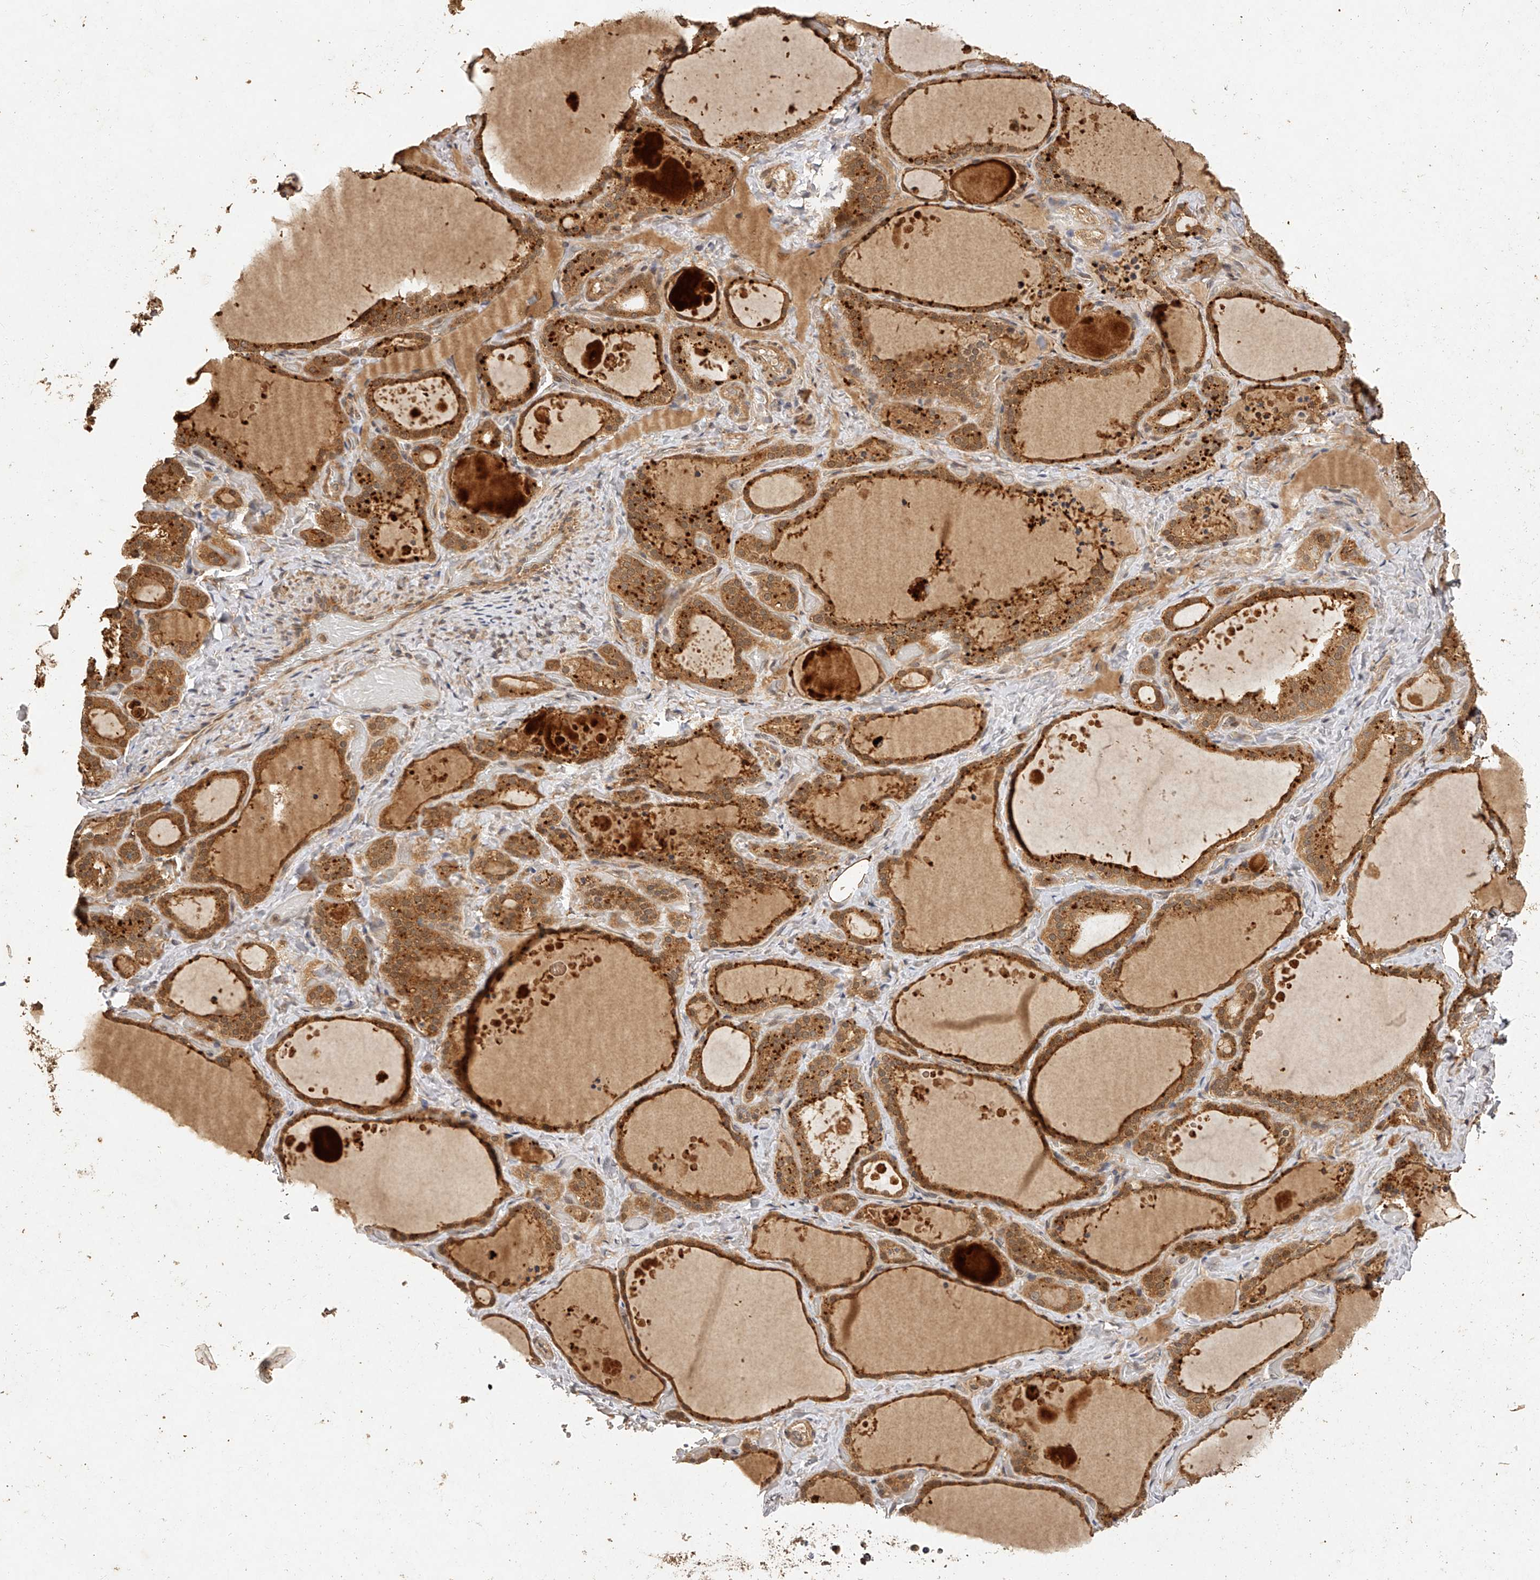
{"staining": {"intensity": "moderate", "quantity": ">75%", "location": "cytoplasmic/membranous"}, "tissue": "thyroid gland", "cell_type": "Glandular cells", "image_type": "normal", "snomed": [{"axis": "morphology", "description": "Normal tissue, NOS"}, {"axis": "topography", "description": "Thyroid gland"}], "caption": "Brown immunohistochemical staining in unremarkable human thyroid gland shows moderate cytoplasmic/membranous staining in about >75% of glandular cells.", "gene": "NSMAF", "patient": {"sex": "female", "age": 44}}